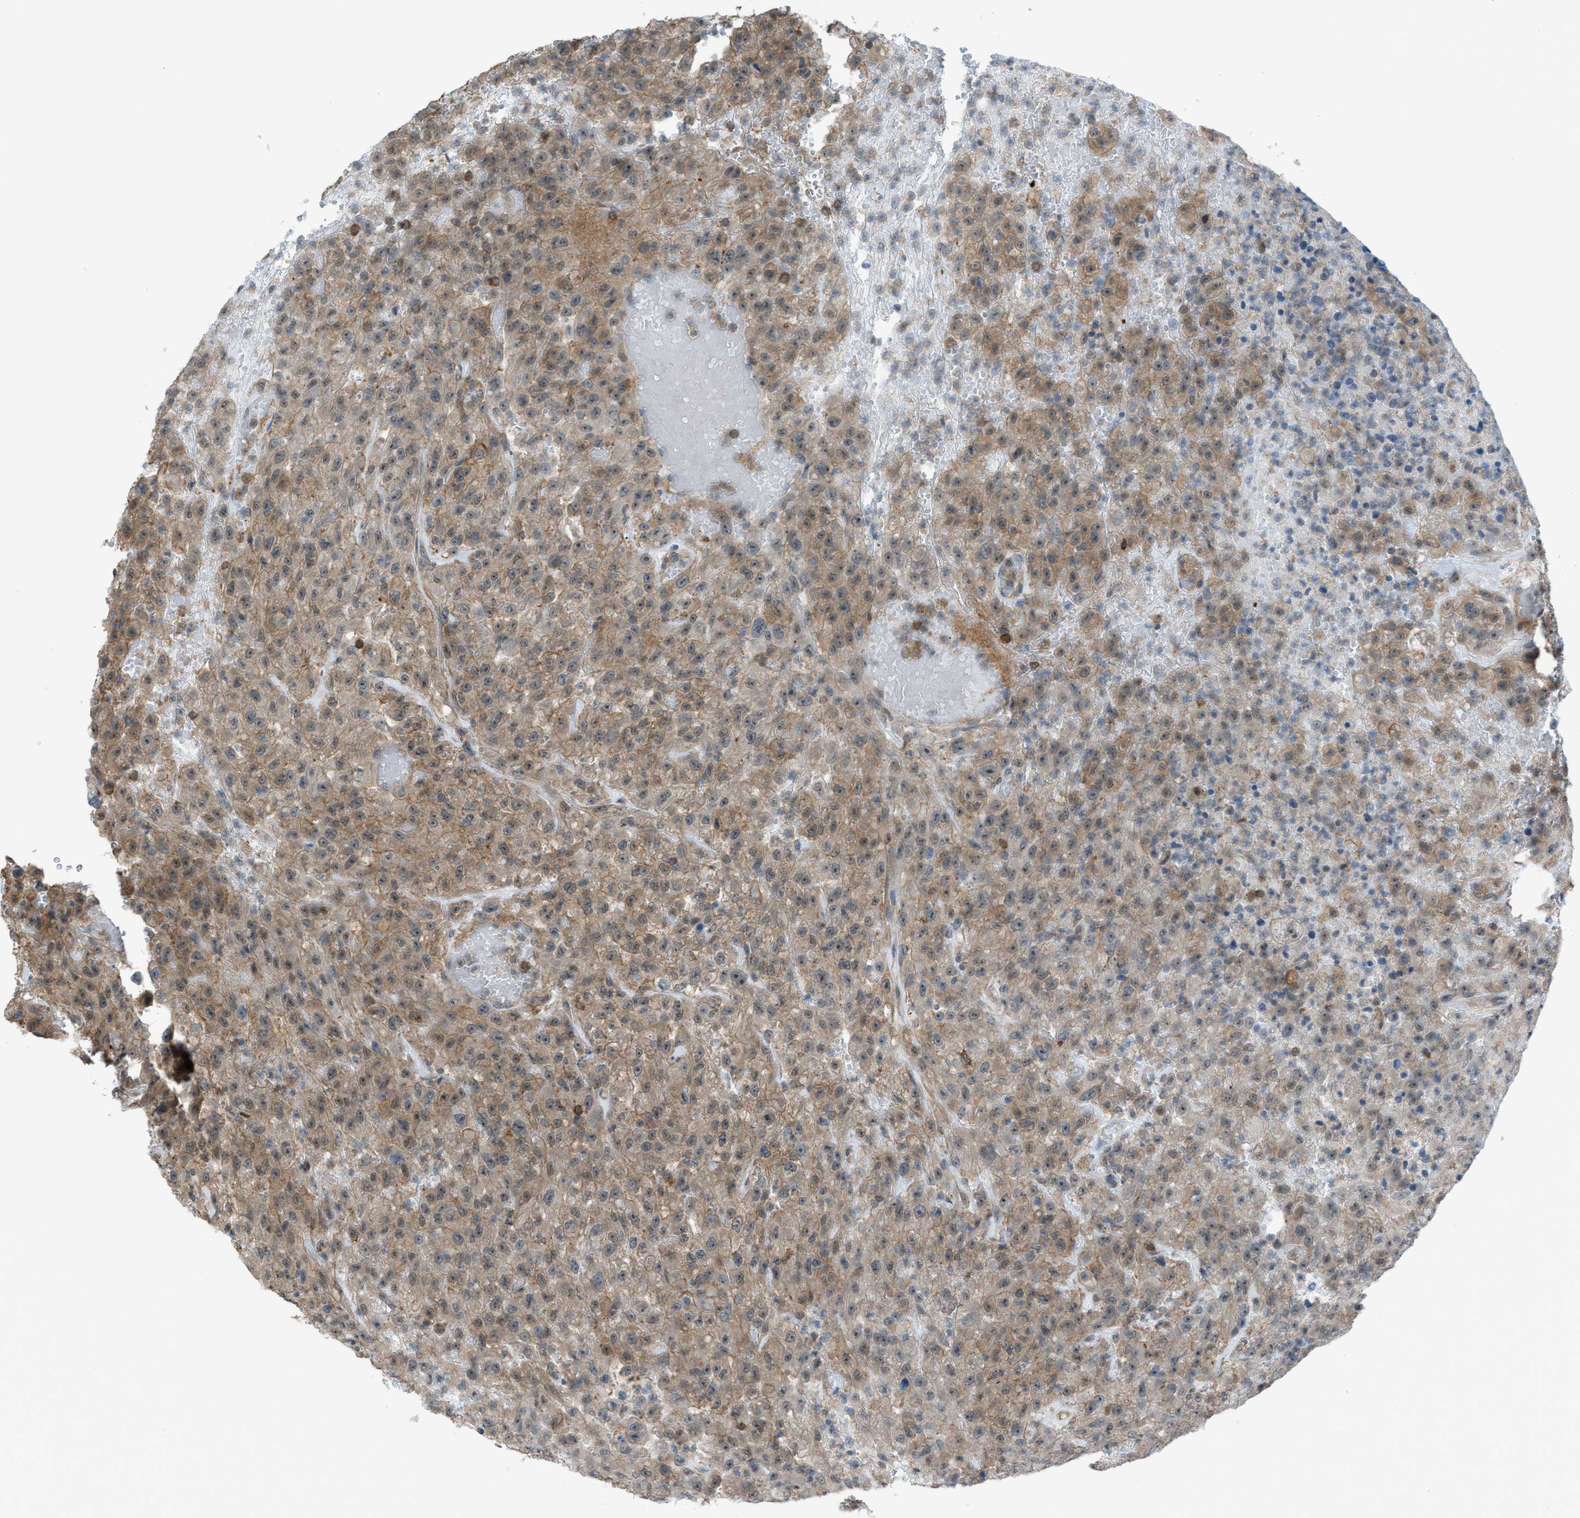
{"staining": {"intensity": "moderate", "quantity": ">75%", "location": "cytoplasmic/membranous"}, "tissue": "urothelial cancer", "cell_type": "Tumor cells", "image_type": "cancer", "snomed": [{"axis": "morphology", "description": "Urothelial carcinoma, High grade"}, {"axis": "topography", "description": "Urinary bladder"}], "caption": "Immunohistochemistry (IHC) photomicrograph of neoplastic tissue: urothelial cancer stained using immunohistochemistry reveals medium levels of moderate protein expression localized specifically in the cytoplasmic/membranous of tumor cells, appearing as a cytoplasmic/membranous brown color.", "gene": "DYRK1A", "patient": {"sex": "male", "age": 46}}